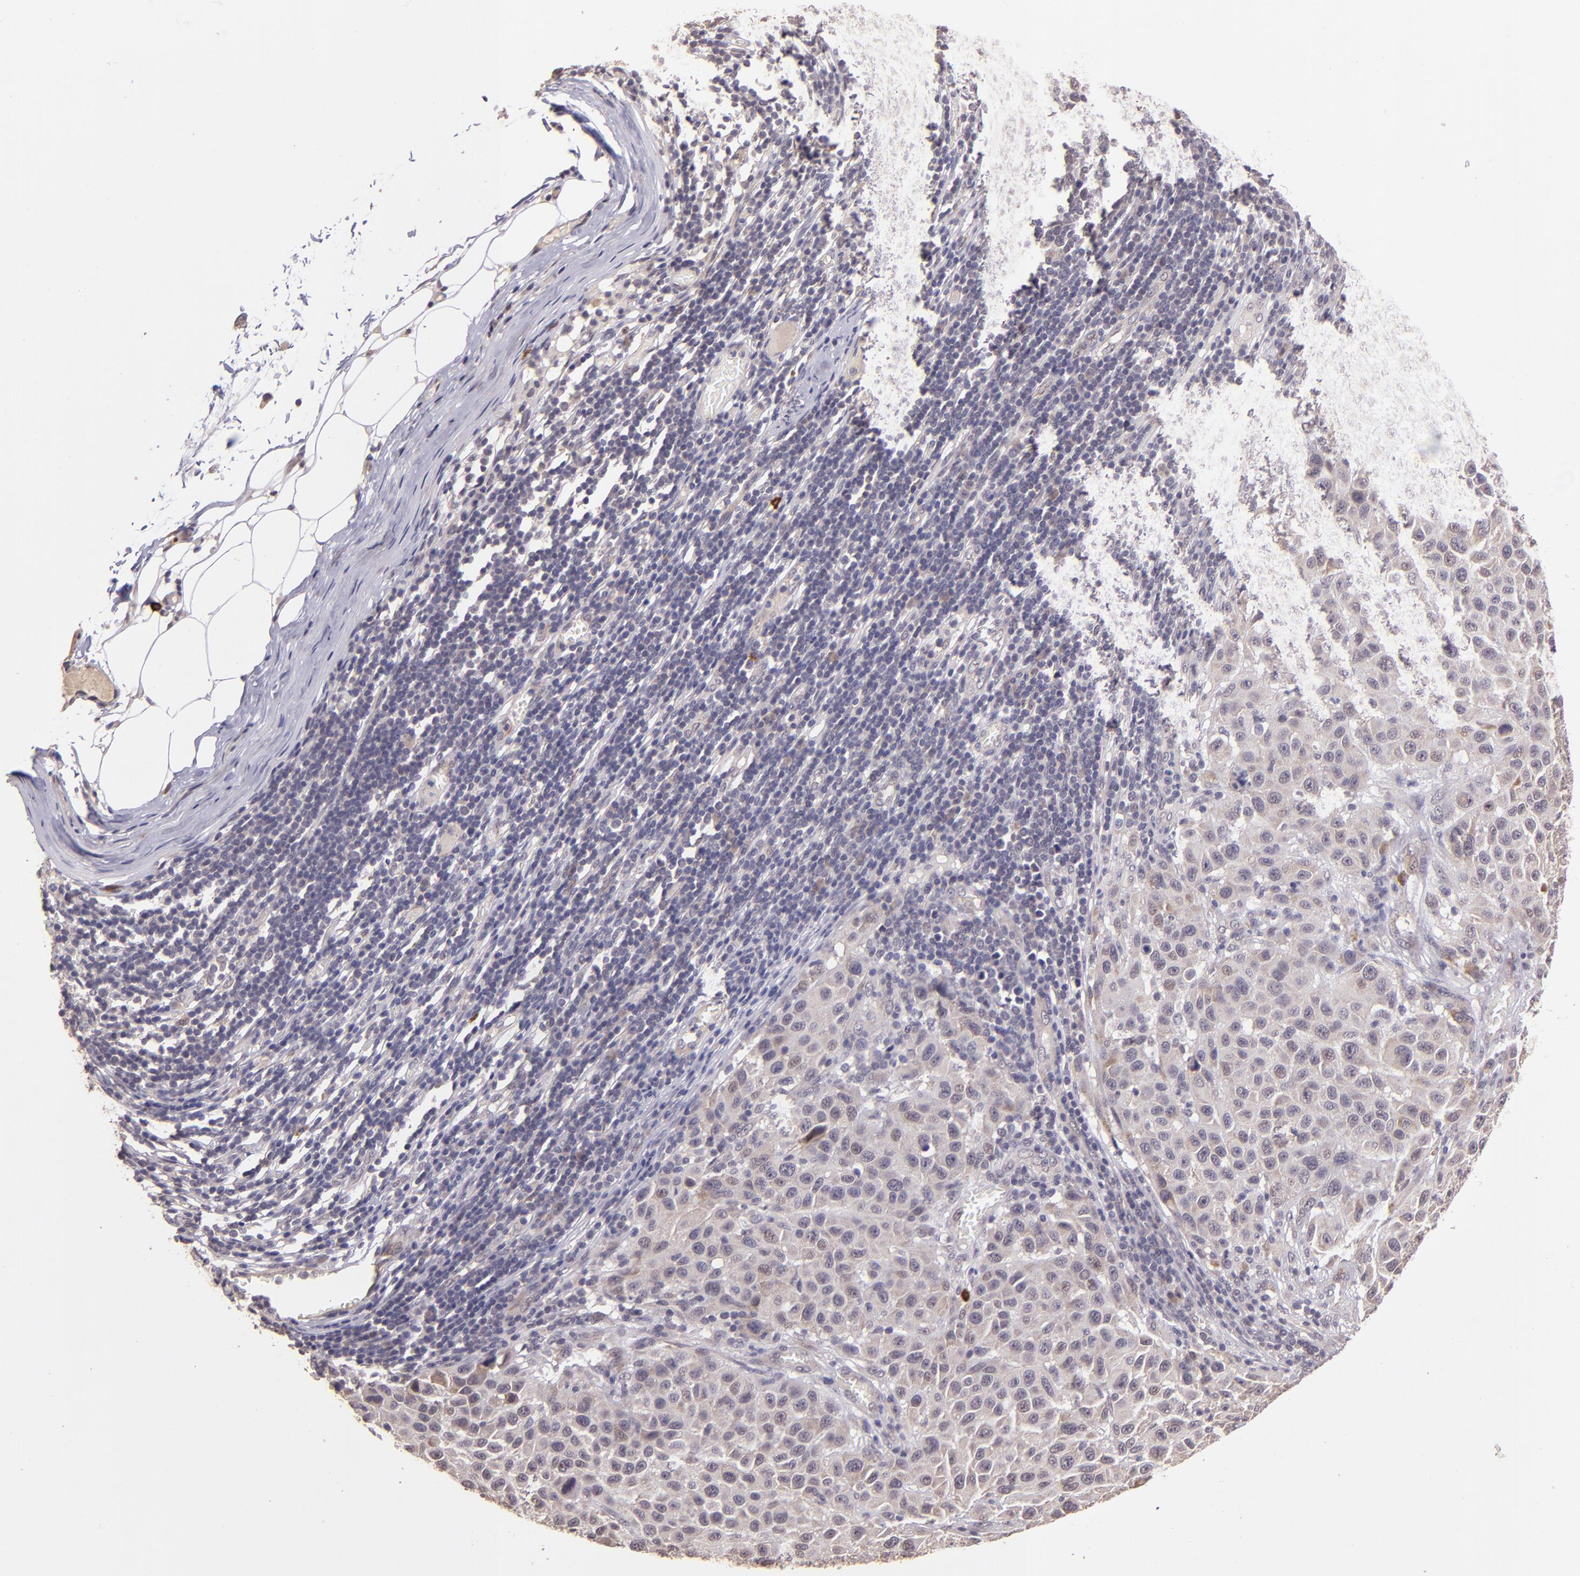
{"staining": {"intensity": "weak", "quantity": "25%-75%", "location": "cytoplasmic/membranous"}, "tissue": "melanoma", "cell_type": "Tumor cells", "image_type": "cancer", "snomed": [{"axis": "morphology", "description": "Malignant melanoma, Metastatic site"}, {"axis": "topography", "description": "Lymph node"}], "caption": "Protein positivity by immunohistochemistry (IHC) demonstrates weak cytoplasmic/membranous staining in about 25%-75% of tumor cells in melanoma.", "gene": "TAF7L", "patient": {"sex": "male", "age": 61}}